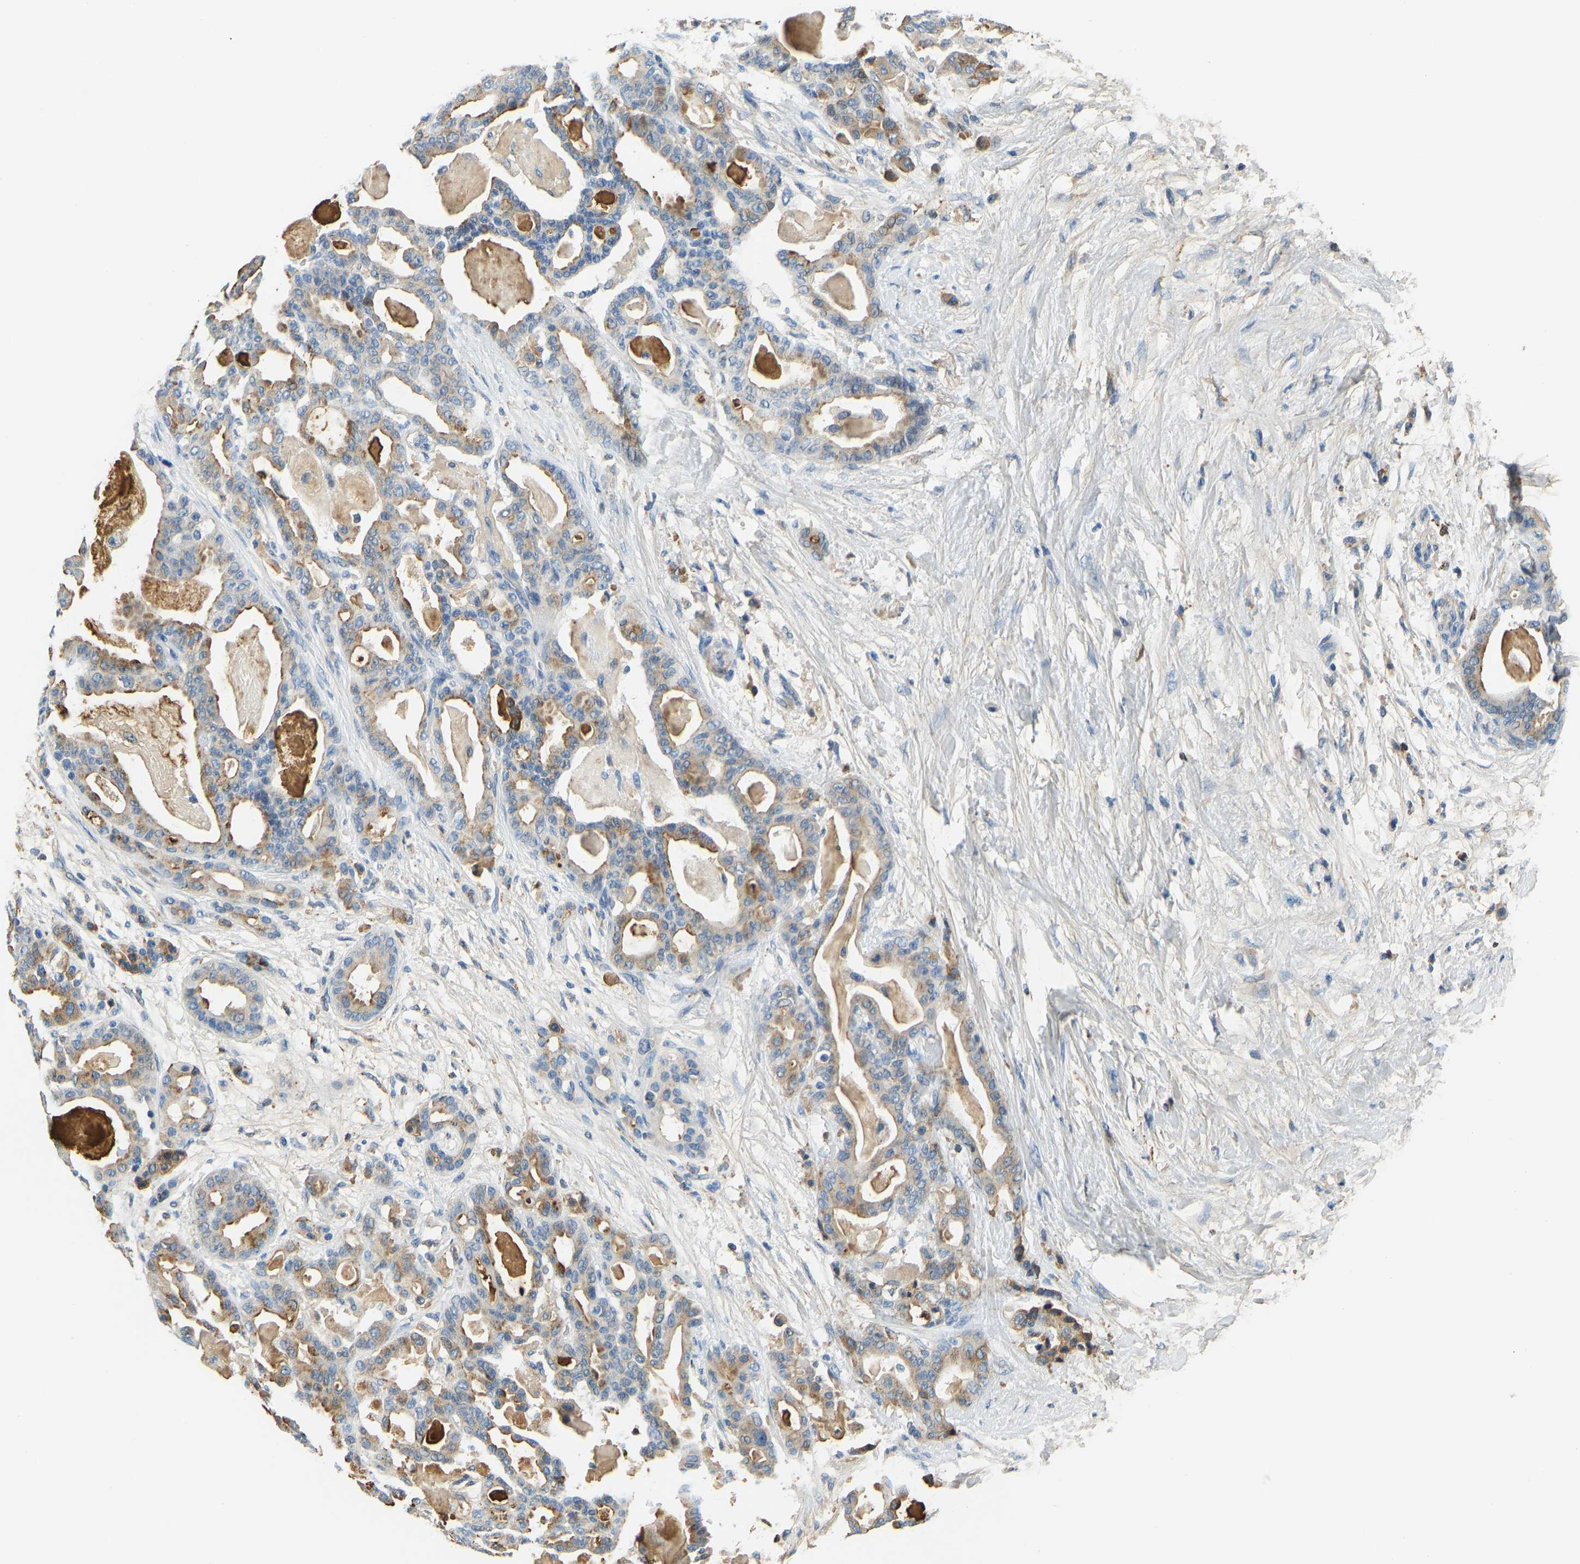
{"staining": {"intensity": "weak", "quantity": "25%-75%", "location": "cytoplasmic/membranous"}, "tissue": "pancreatic cancer", "cell_type": "Tumor cells", "image_type": "cancer", "snomed": [{"axis": "morphology", "description": "Adenocarcinoma, NOS"}, {"axis": "topography", "description": "Pancreas"}], "caption": "Adenocarcinoma (pancreatic) tissue demonstrates weak cytoplasmic/membranous staining in about 25%-75% of tumor cells, visualized by immunohistochemistry.", "gene": "THBS4", "patient": {"sex": "male", "age": 63}}